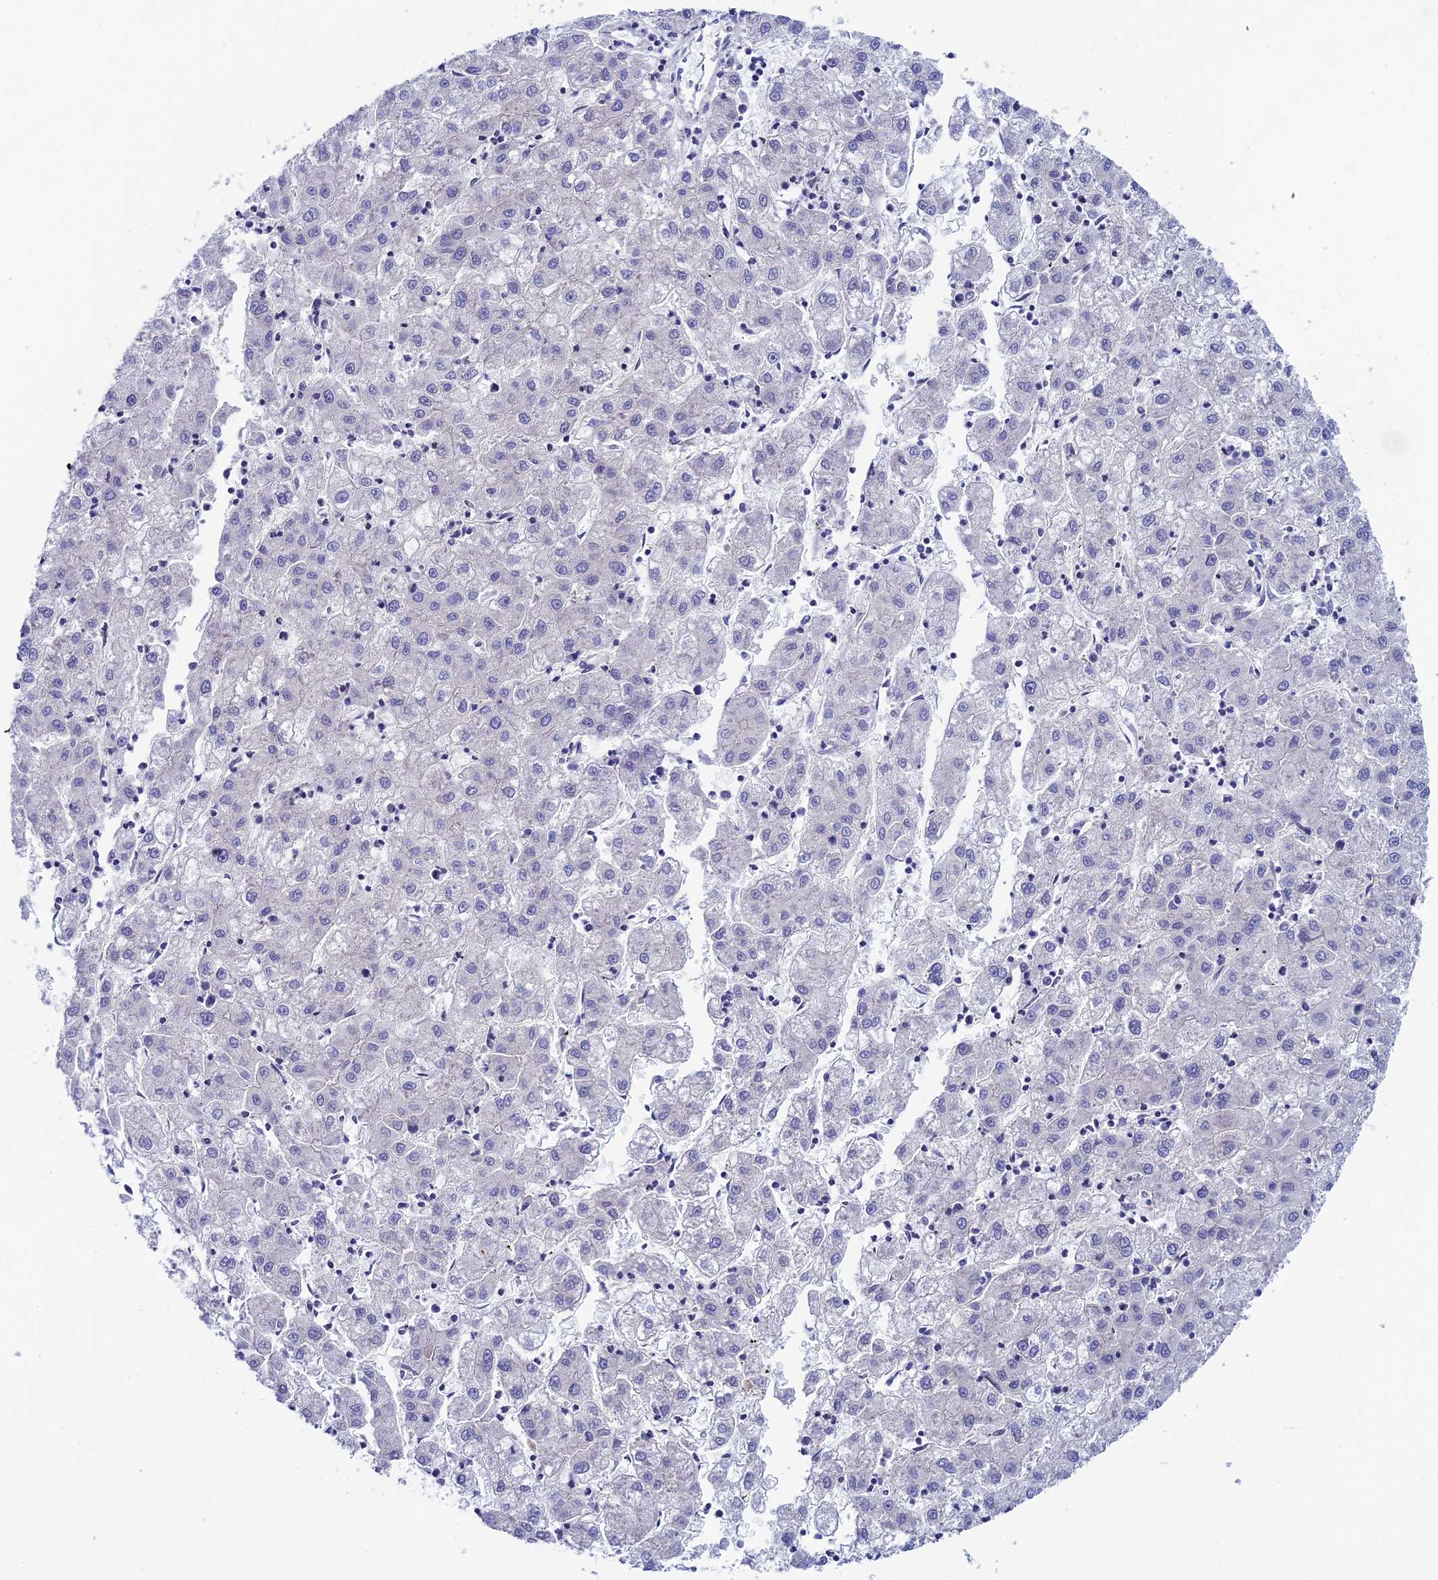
{"staining": {"intensity": "negative", "quantity": "none", "location": "none"}, "tissue": "liver cancer", "cell_type": "Tumor cells", "image_type": "cancer", "snomed": [{"axis": "morphology", "description": "Carcinoma, Hepatocellular, NOS"}, {"axis": "topography", "description": "Liver"}], "caption": "High magnification brightfield microscopy of liver hepatocellular carcinoma stained with DAB (3,3'-diaminobenzidine) (brown) and counterstained with hematoxylin (blue): tumor cells show no significant expression.", "gene": "PPFIA3", "patient": {"sex": "male", "age": 72}}